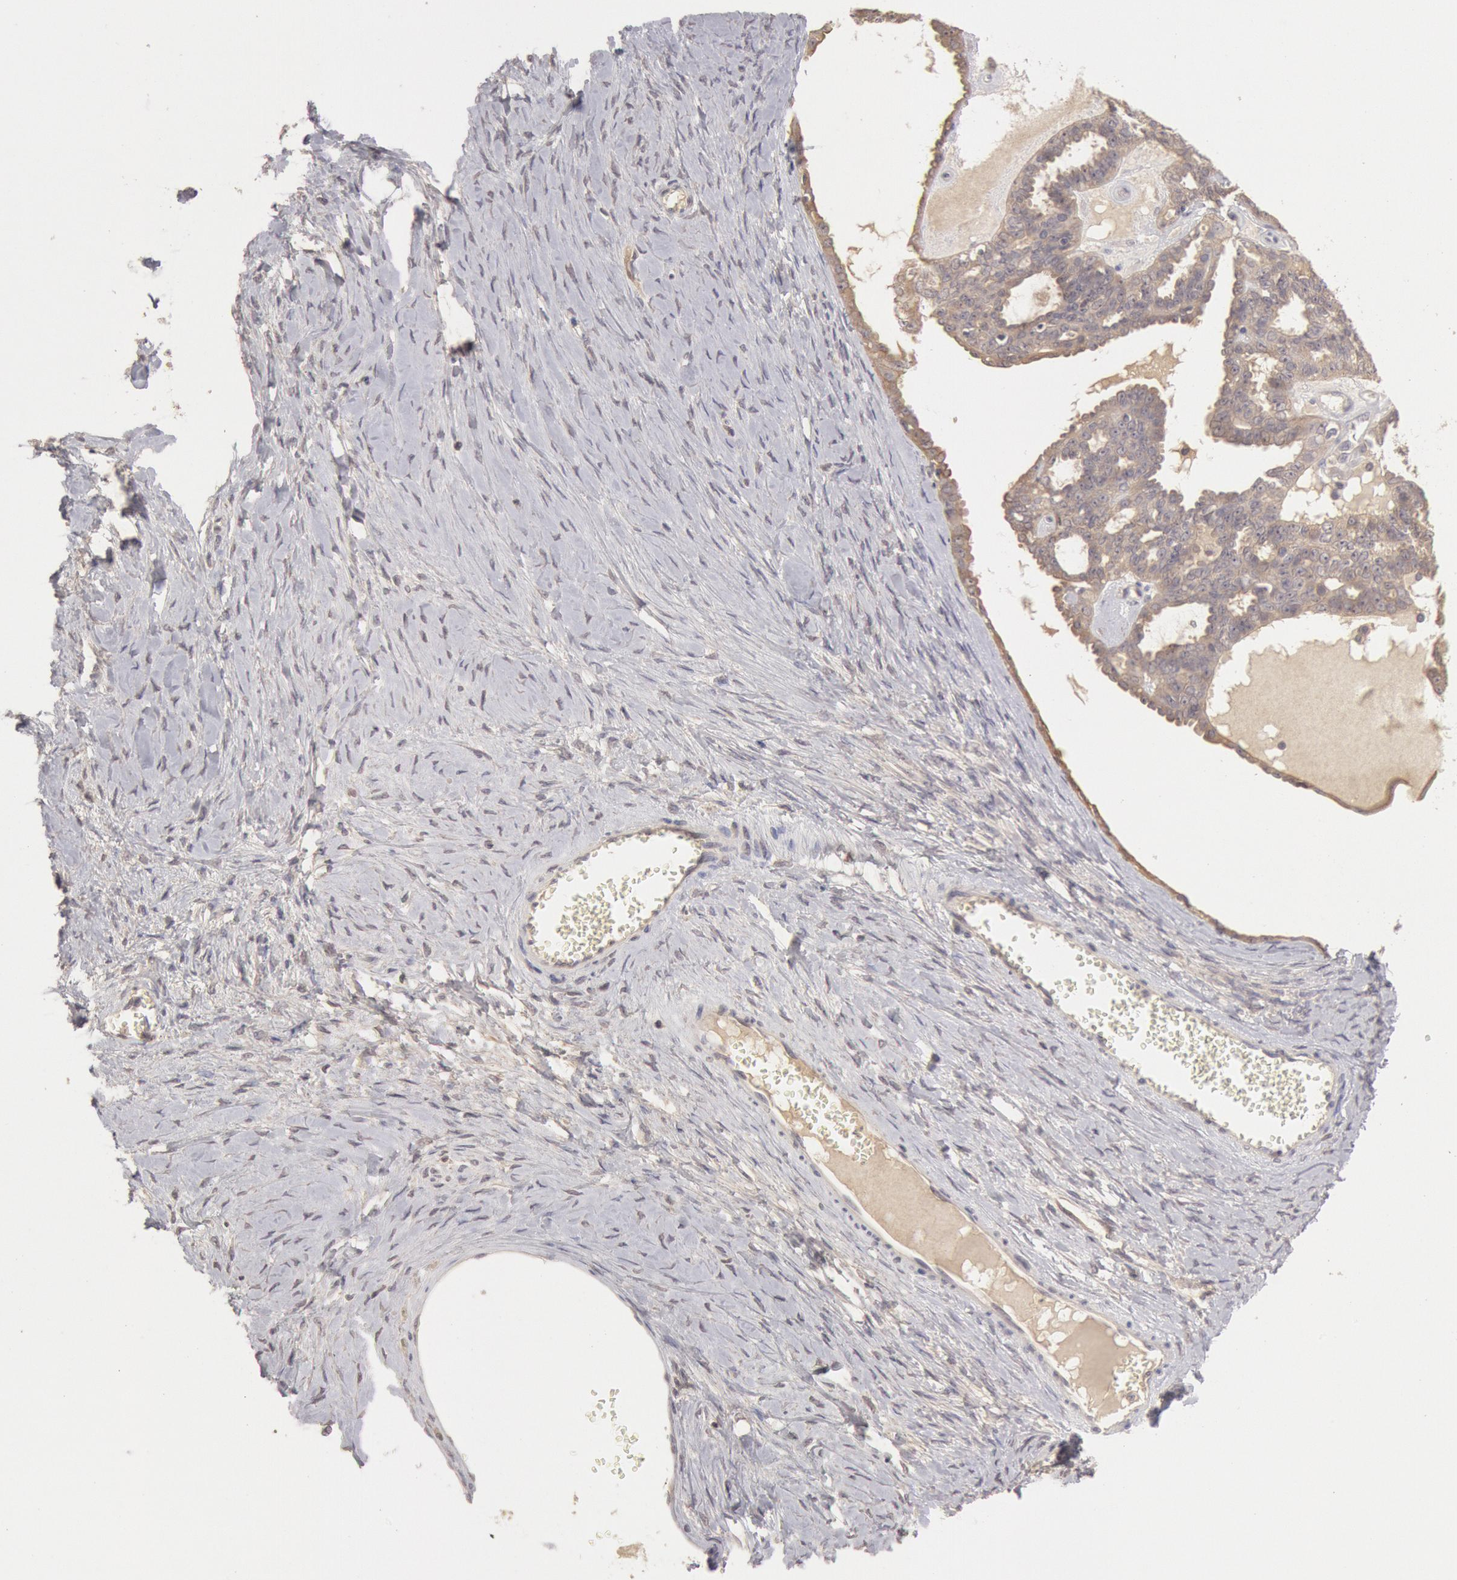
{"staining": {"intensity": "weak", "quantity": ">75%", "location": "cytoplasmic/membranous"}, "tissue": "ovarian cancer", "cell_type": "Tumor cells", "image_type": "cancer", "snomed": [{"axis": "morphology", "description": "Cystadenocarcinoma, serous, NOS"}, {"axis": "topography", "description": "Ovary"}], "caption": "IHC photomicrograph of neoplastic tissue: serous cystadenocarcinoma (ovarian) stained using IHC displays low levels of weak protein expression localized specifically in the cytoplasmic/membranous of tumor cells, appearing as a cytoplasmic/membranous brown color.", "gene": "ZFP36L1", "patient": {"sex": "female", "age": 71}}